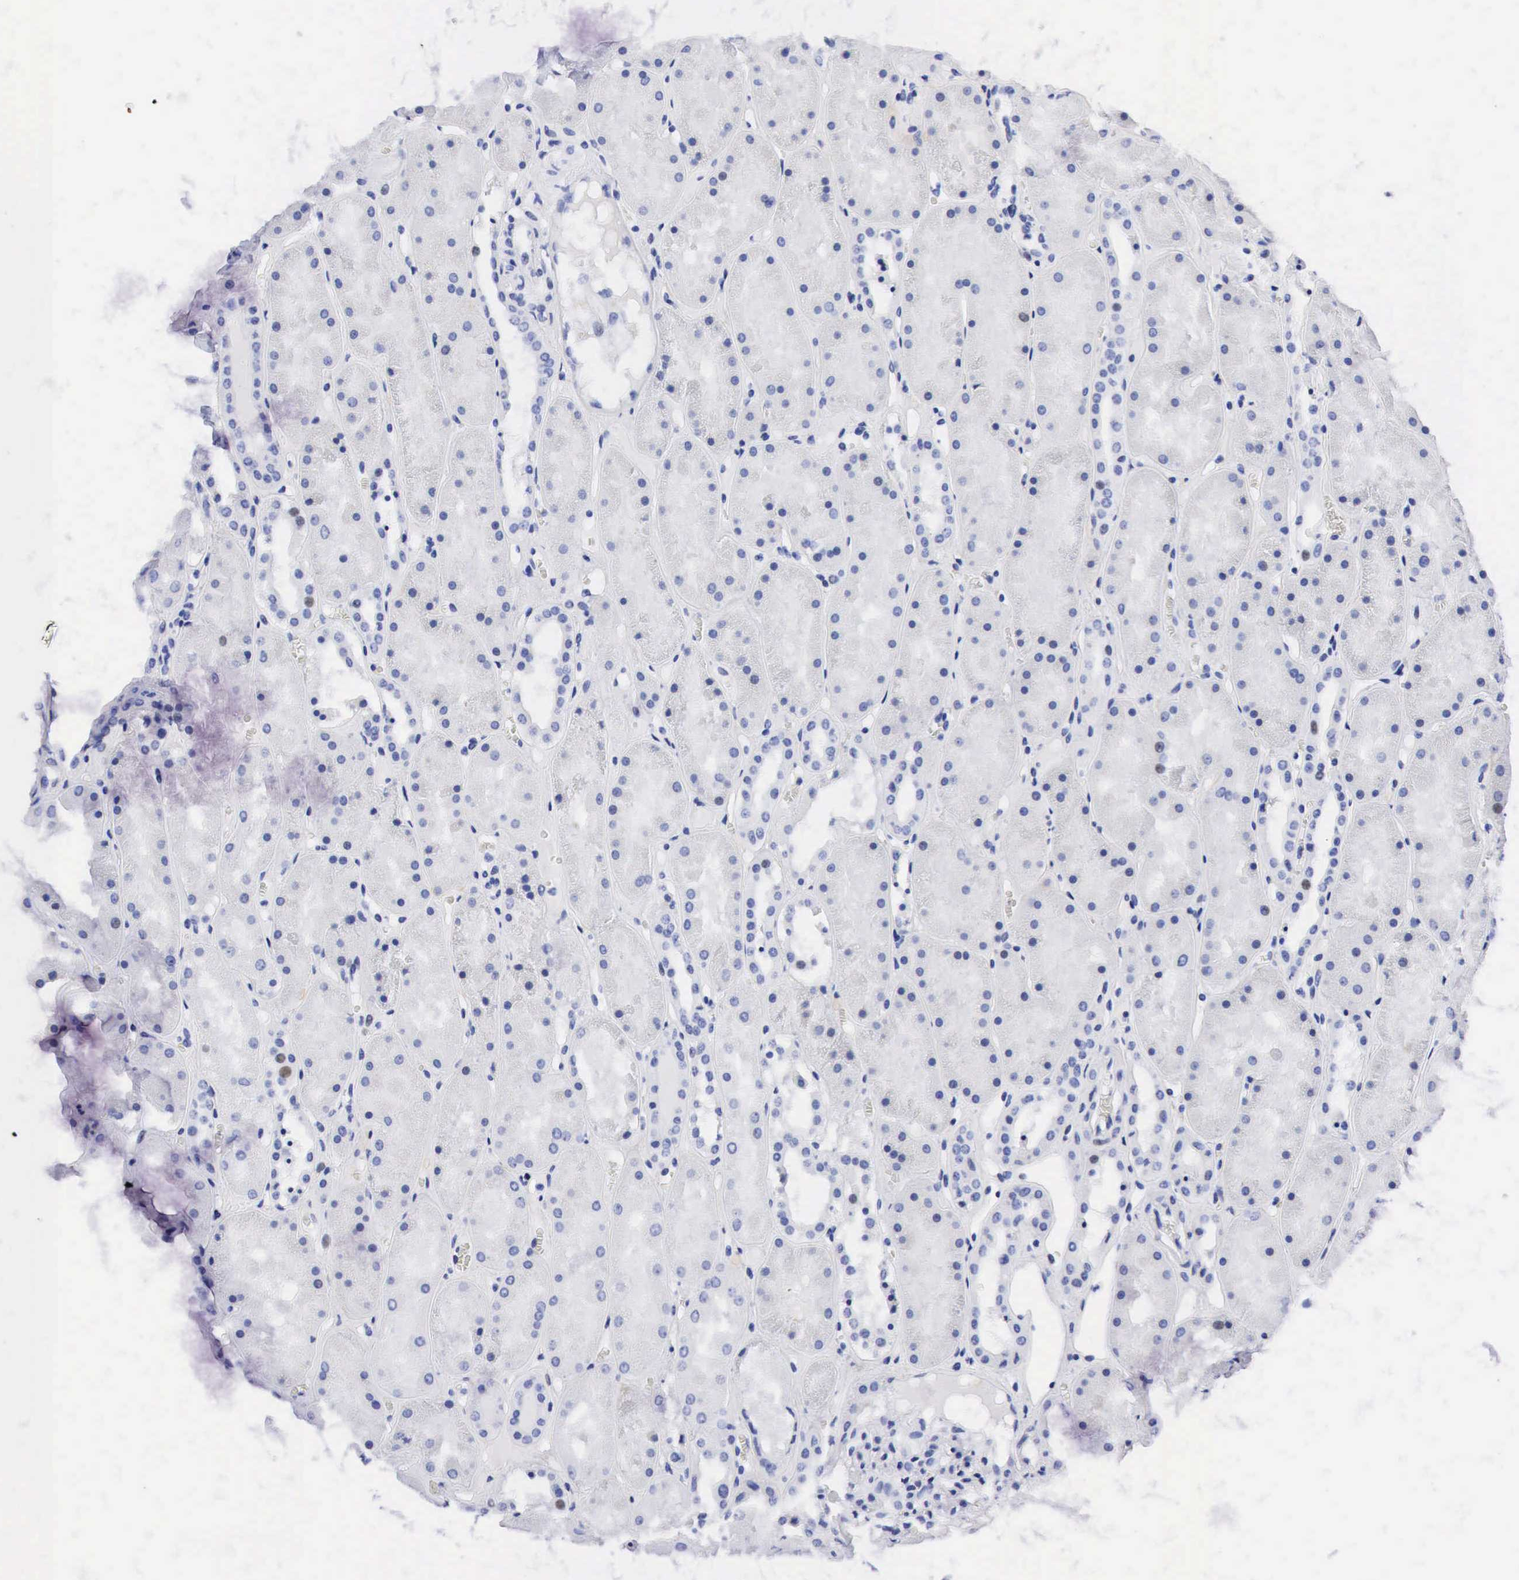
{"staining": {"intensity": "weak", "quantity": "<25%", "location": "nuclear"}, "tissue": "kidney", "cell_type": "Cells in tubules", "image_type": "normal", "snomed": [{"axis": "morphology", "description": "Normal tissue, NOS"}, {"axis": "topography", "description": "Kidney"}], "caption": "This is an immunohistochemistry photomicrograph of benign kidney. There is no staining in cells in tubules.", "gene": "PTH", "patient": {"sex": "male", "age": 36}}